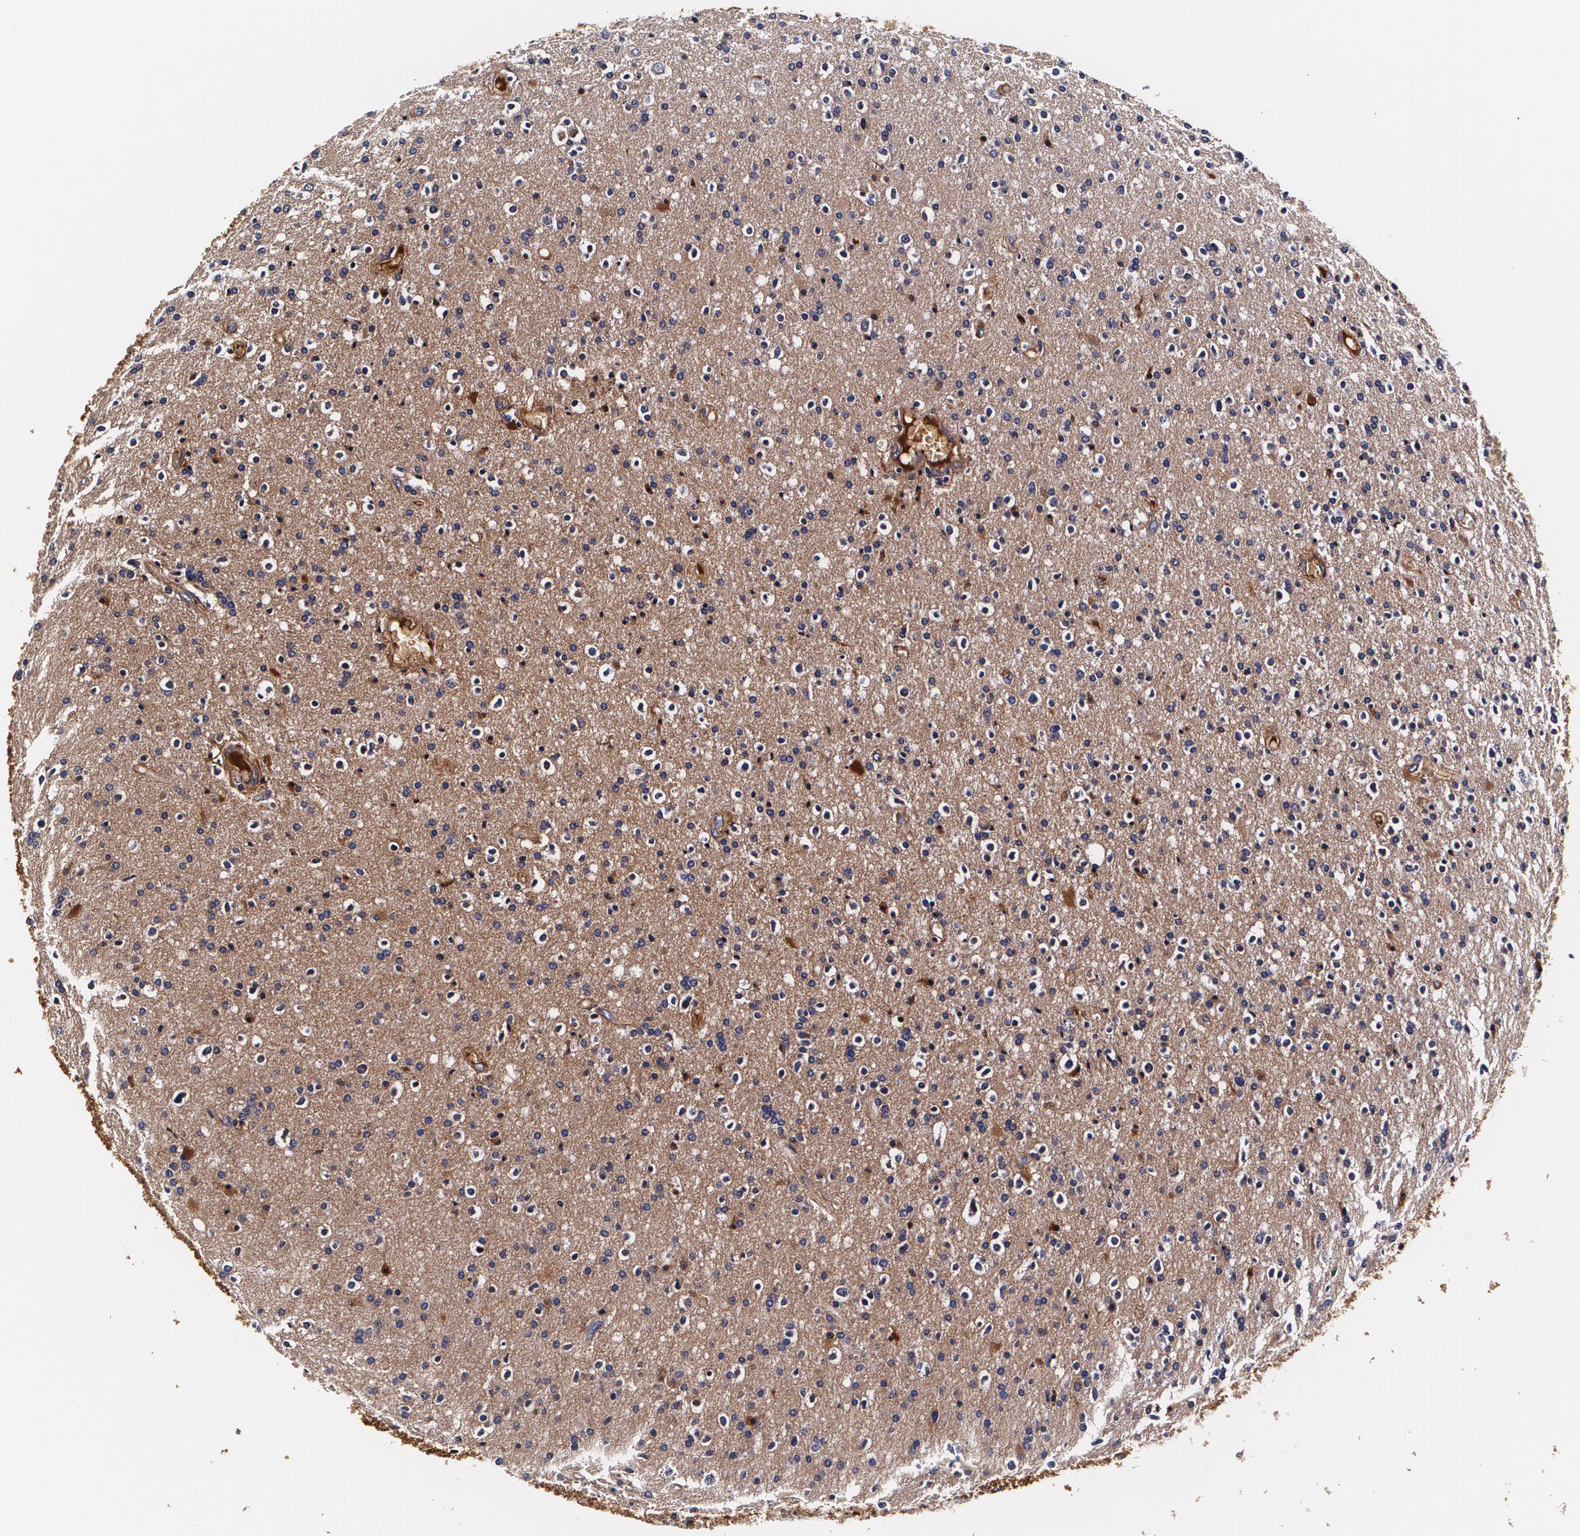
{"staining": {"intensity": "negative", "quantity": "none", "location": "none"}, "tissue": "glioma", "cell_type": "Tumor cells", "image_type": "cancer", "snomed": [{"axis": "morphology", "description": "Glioma, malignant, High grade"}, {"axis": "topography", "description": "Brain"}], "caption": "An immunohistochemistry (IHC) histopathology image of malignant glioma (high-grade) is shown. There is no staining in tumor cells of malignant glioma (high-grade). Brightfield microscopy of immunohistochemistry (IHC) stained with DAB (brown) and hematoxylin (blue), captured at high magnification.", "gene": "TTR", "patient": {"sex": "male", "age": 33}}